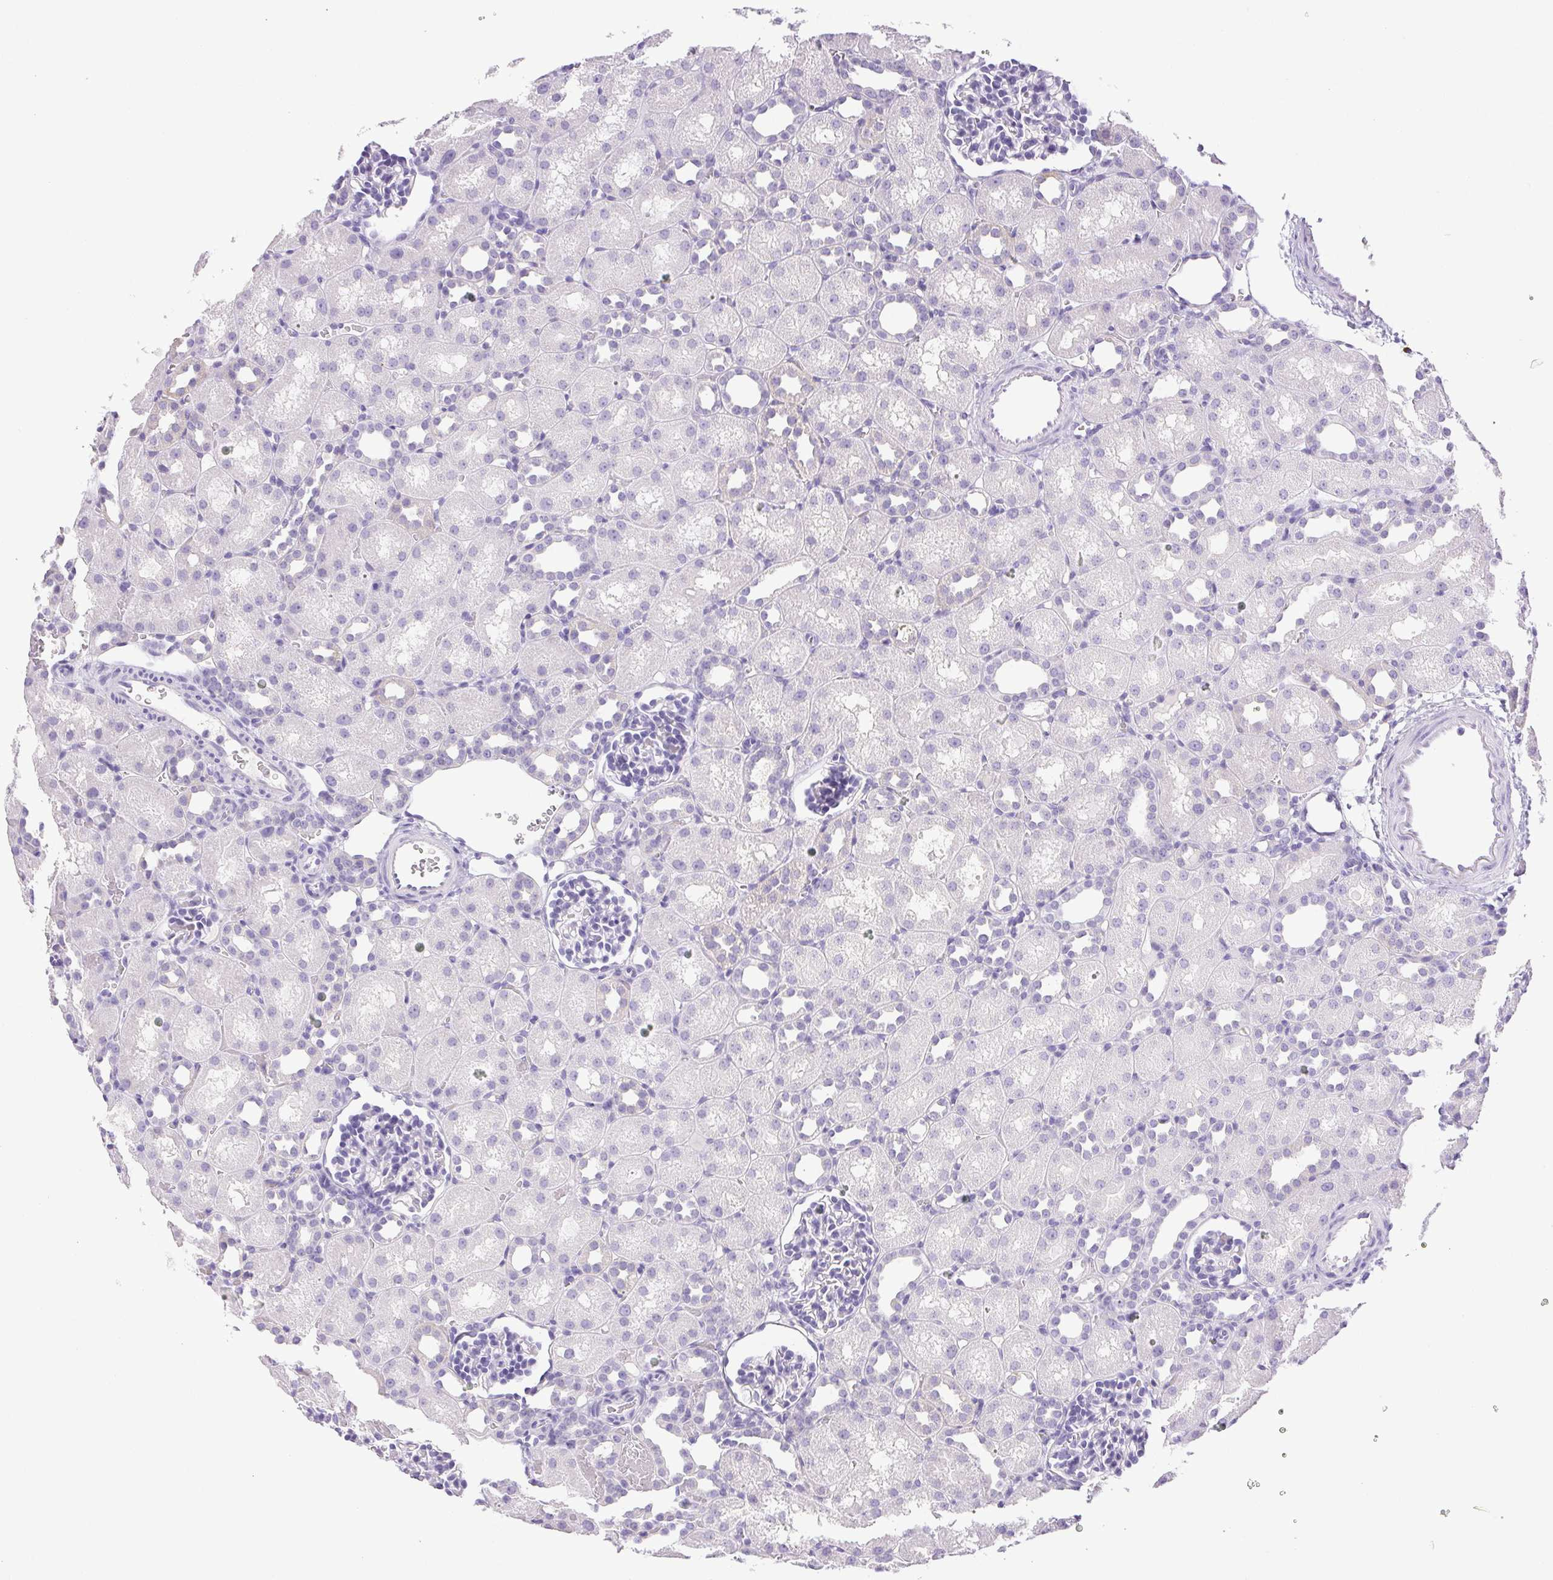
{"staining": {"intensity": "negative", "quantity": "none", "location": "none"}, "tissue": "kidney", "cell_type": "Cells in glomeruli", "image_type": "normal", "snomed": [{"axis": "morphology", "description": "Normal tissue, NOS"}, {"axis": "topography", "description": "Kidney"}], "caption": "High power microscopy micrograph of an immunohistochemistry (IHC) micrograph of normal kidney, revealing no significant expression in cells in glomeruli. (DAB (3,3'-diaminobenzidine) IHC with hematoxylin counter stain).", "gene": "PAPPA2", "patient": {"sex": "male", "age": 1}}